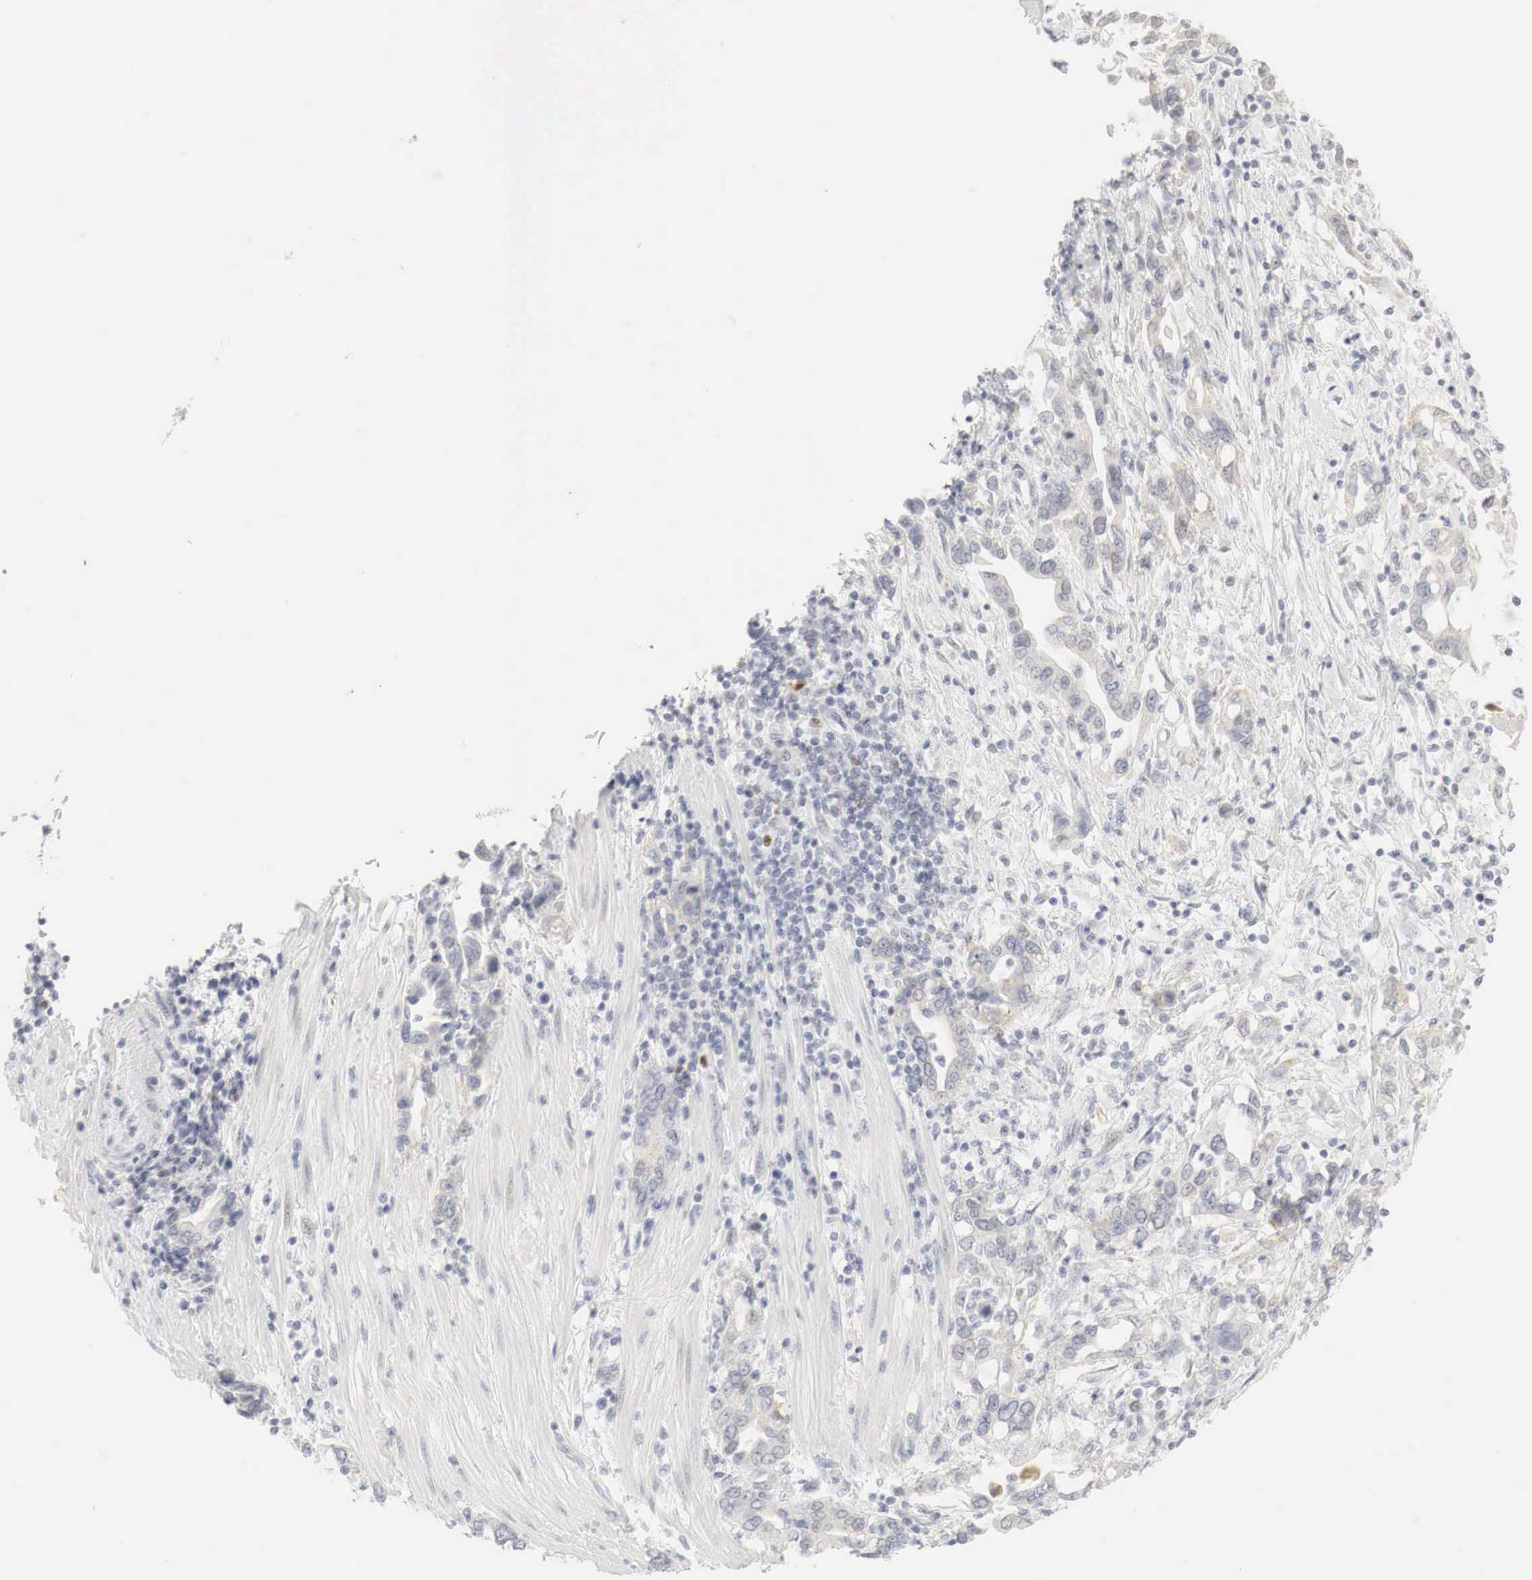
{"staining": {"intensity": "weak", "quantity": "<25%", "location": "cytoplasmic/membranous,nuclear"}, "tissue": "pancreatic cancer", "cell_type": "Tumor cells", "image_type": "cancer", "snomed": [{"axis": "morphology", "description": "Adenocarcinoma, NOS"}, {"axis": "topography", "description": "Pancreas"}], "caption": "IHC micrograph of neoplastic tissue: human pancreatic adenocarcinoma stained with DAB (3,3'-diaminobenzidine) exhibits no significant protein positivity in tumor cells.", "gene": "TP63", "patient": {"sex": "female", "age": 57}}